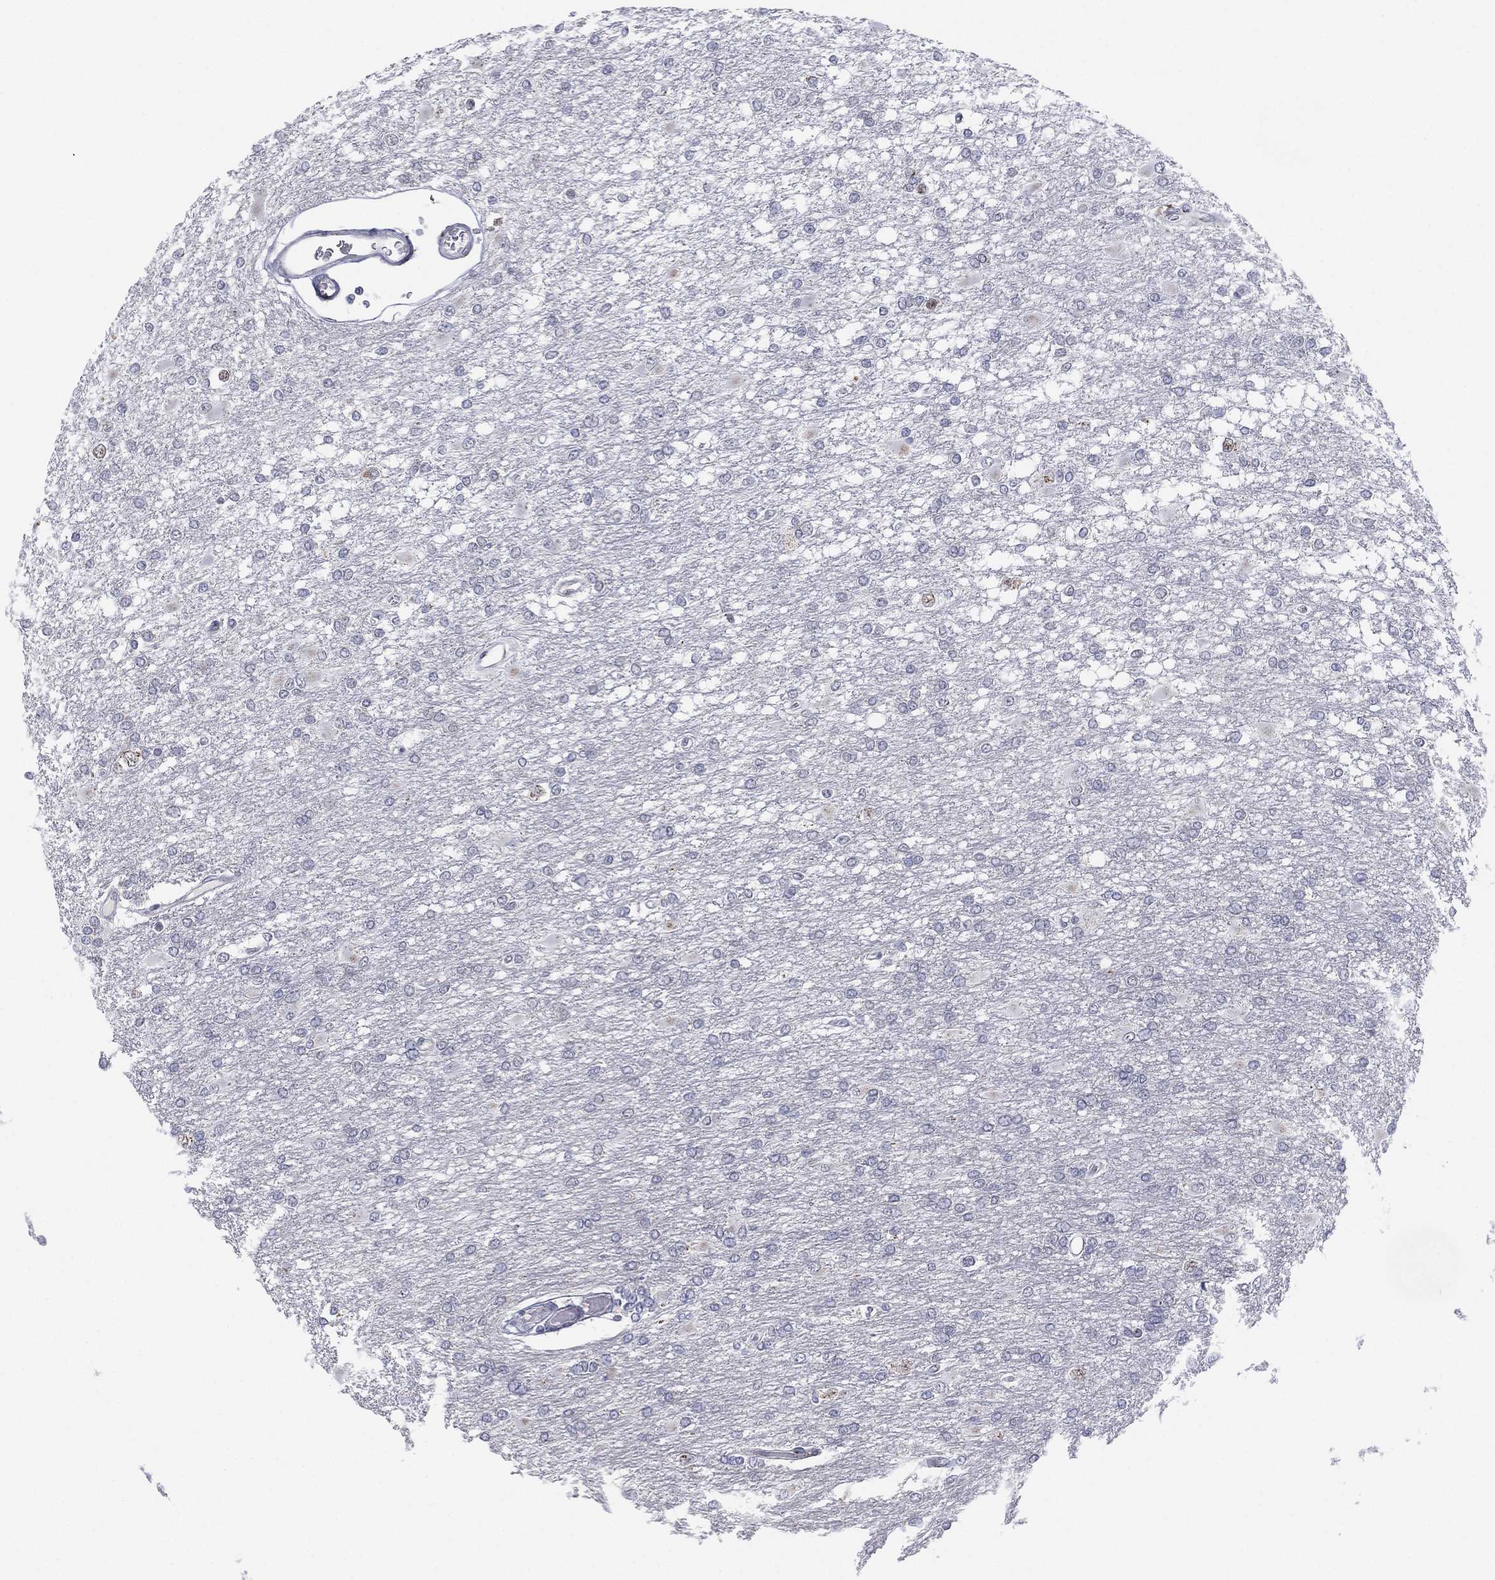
{"staining": {"intensity": "negative", "quantity": "none", "location": "none"}, "tissue": "glioma", "cell_type": "Tumor cells", "image_type": "cancer", "snomed": [{"axis": "morphology", "description": "Glioma, malignant, High grade"}, {"axis": "topography", "description": "Cerebral cortex"}], "caption": "This is an IHC photomicrograph of human high-grade glioma (malignant). There is no expression in tumor cells.", "gene": "CD177", "patient": {"sex": "male", "age": 79}}